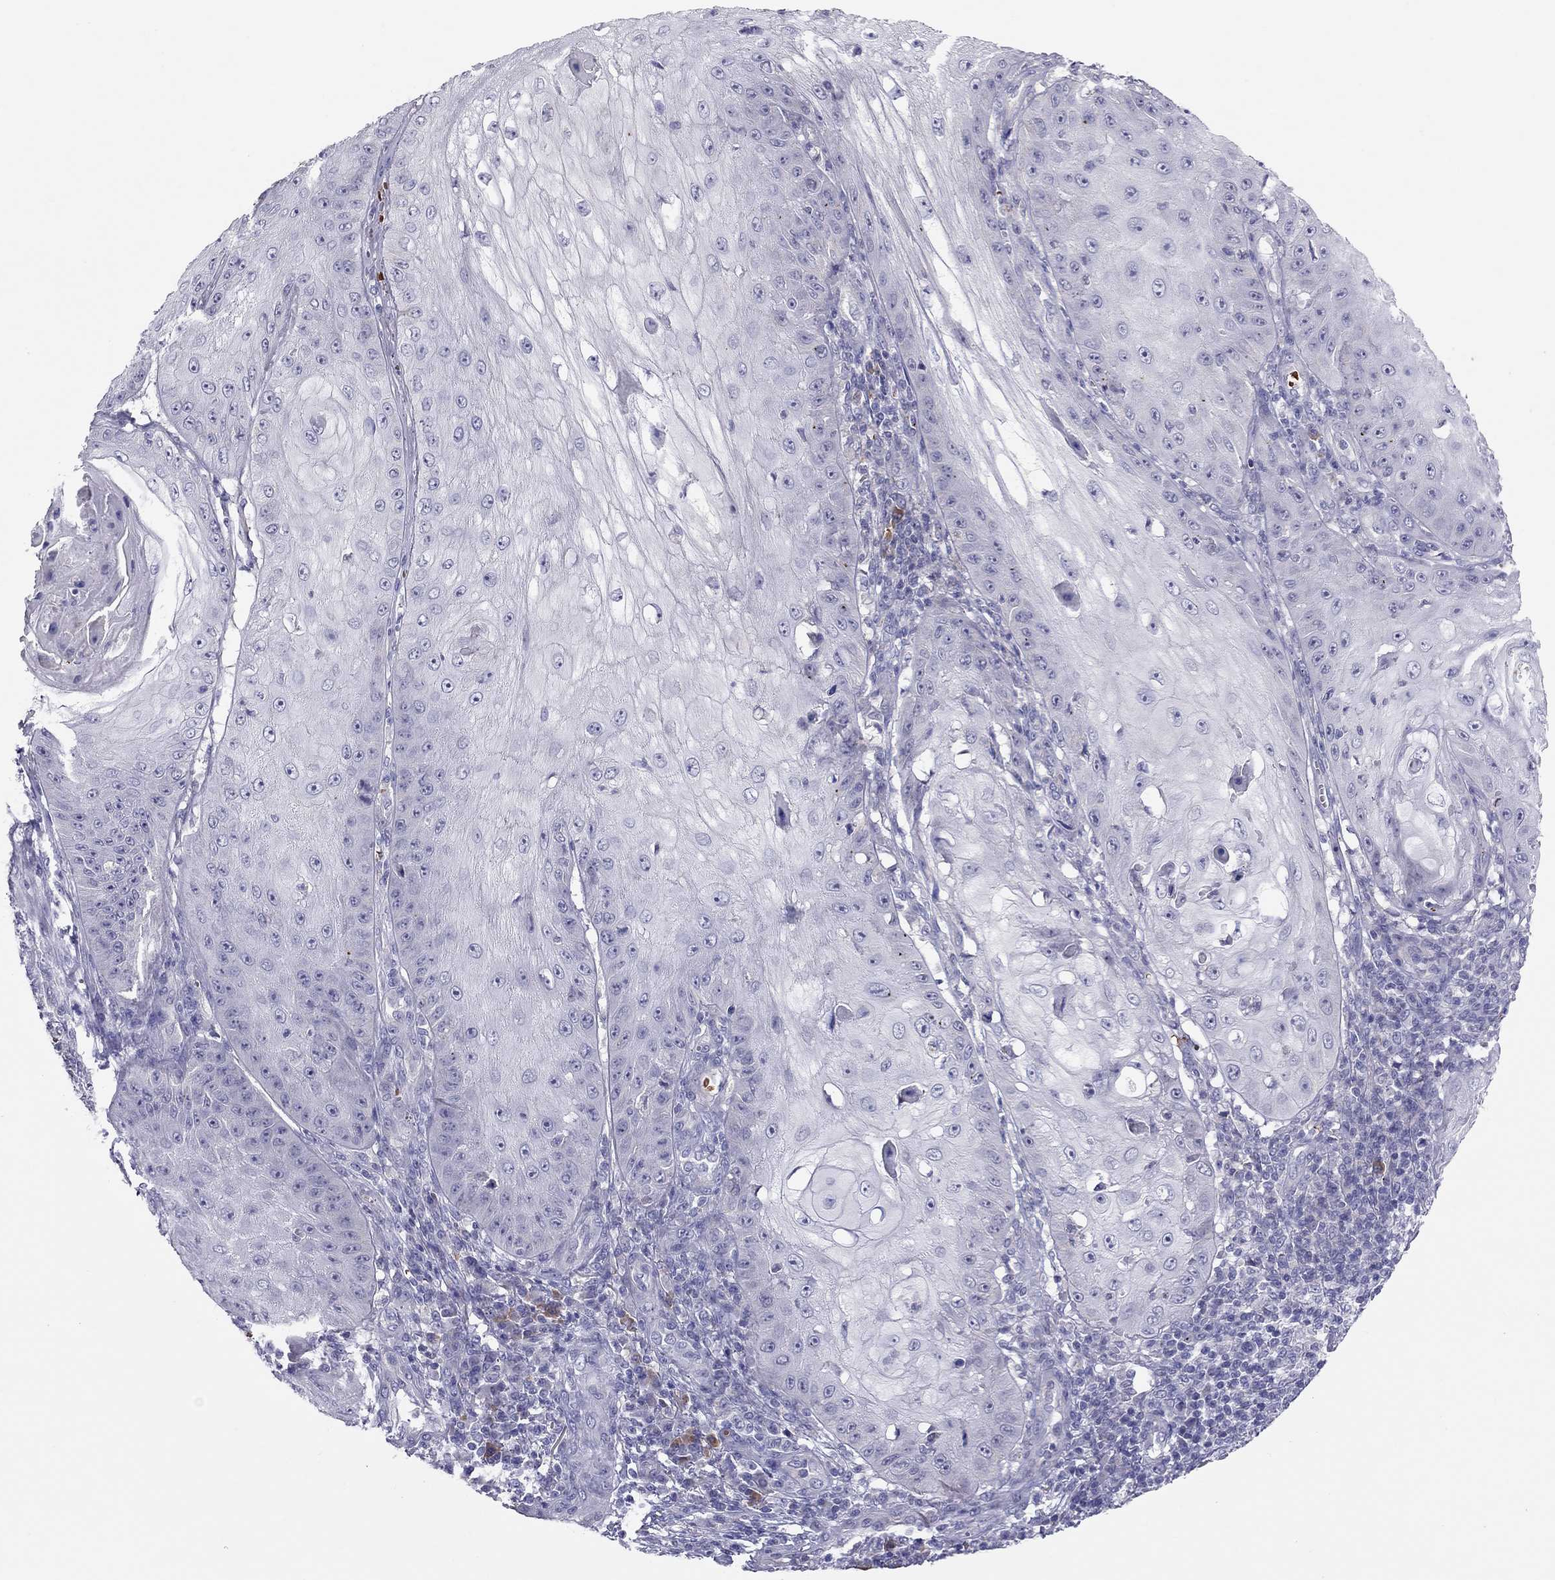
{"staining": {"intensity": "negative", "quantity": "none", "location": "none"}, "tissue": "skin cancer", "cell_type": "Tumor cells", "image_type": "cancer", "snomed": [{"axis": "morphology", "description": "Squamous cell carcinoma, NOS"}, {"axis": "topography", "description": "Skin"}], "caption": "Immunohistochemical staining of human skin squamous cell carcinoma exhibits no significant staining in tumor cells.", "gene": "FRMD1", "patient": {"sex": "male", "age": 70}}